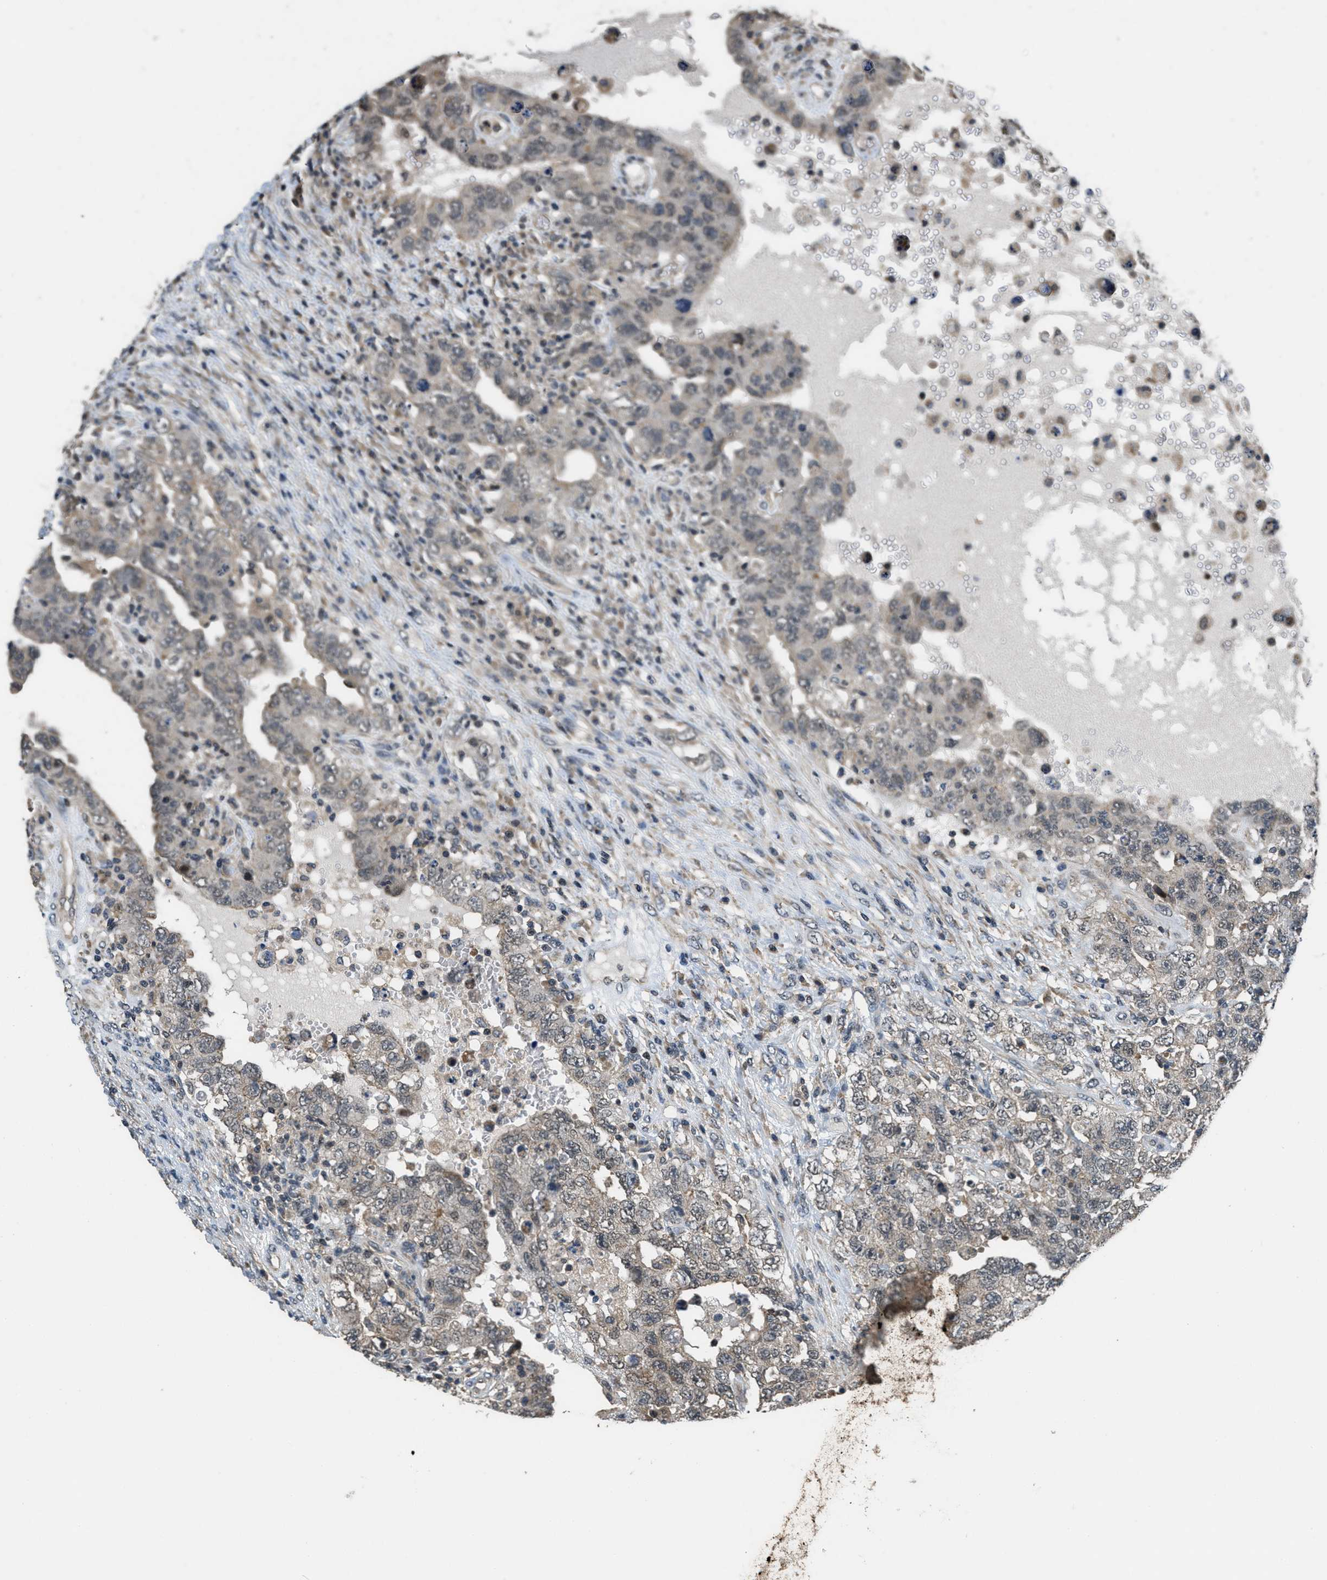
{"staining": {"intensity": "weak", "quantity": ">75%", "location": "cytoplasmic/membranous,nuclear"}, "tissue": "testis cancer", "cell_type": "Tumor cells", "image_type": "cancer", "snomed": [{"axis": "morphology", "description": "Carcinoma, Embryonal, NOS"}, {"axis": "topography", "description": "Testis"}], "caption": "Immunohistochemical staining of testis embryonal carcinoma reveals weak cytoplasmic/membranous and nuclear protein expression in approximately >75% of tumor cells.", "gene": "NAT1", "patient": {"sex": "male", "age": 26}}